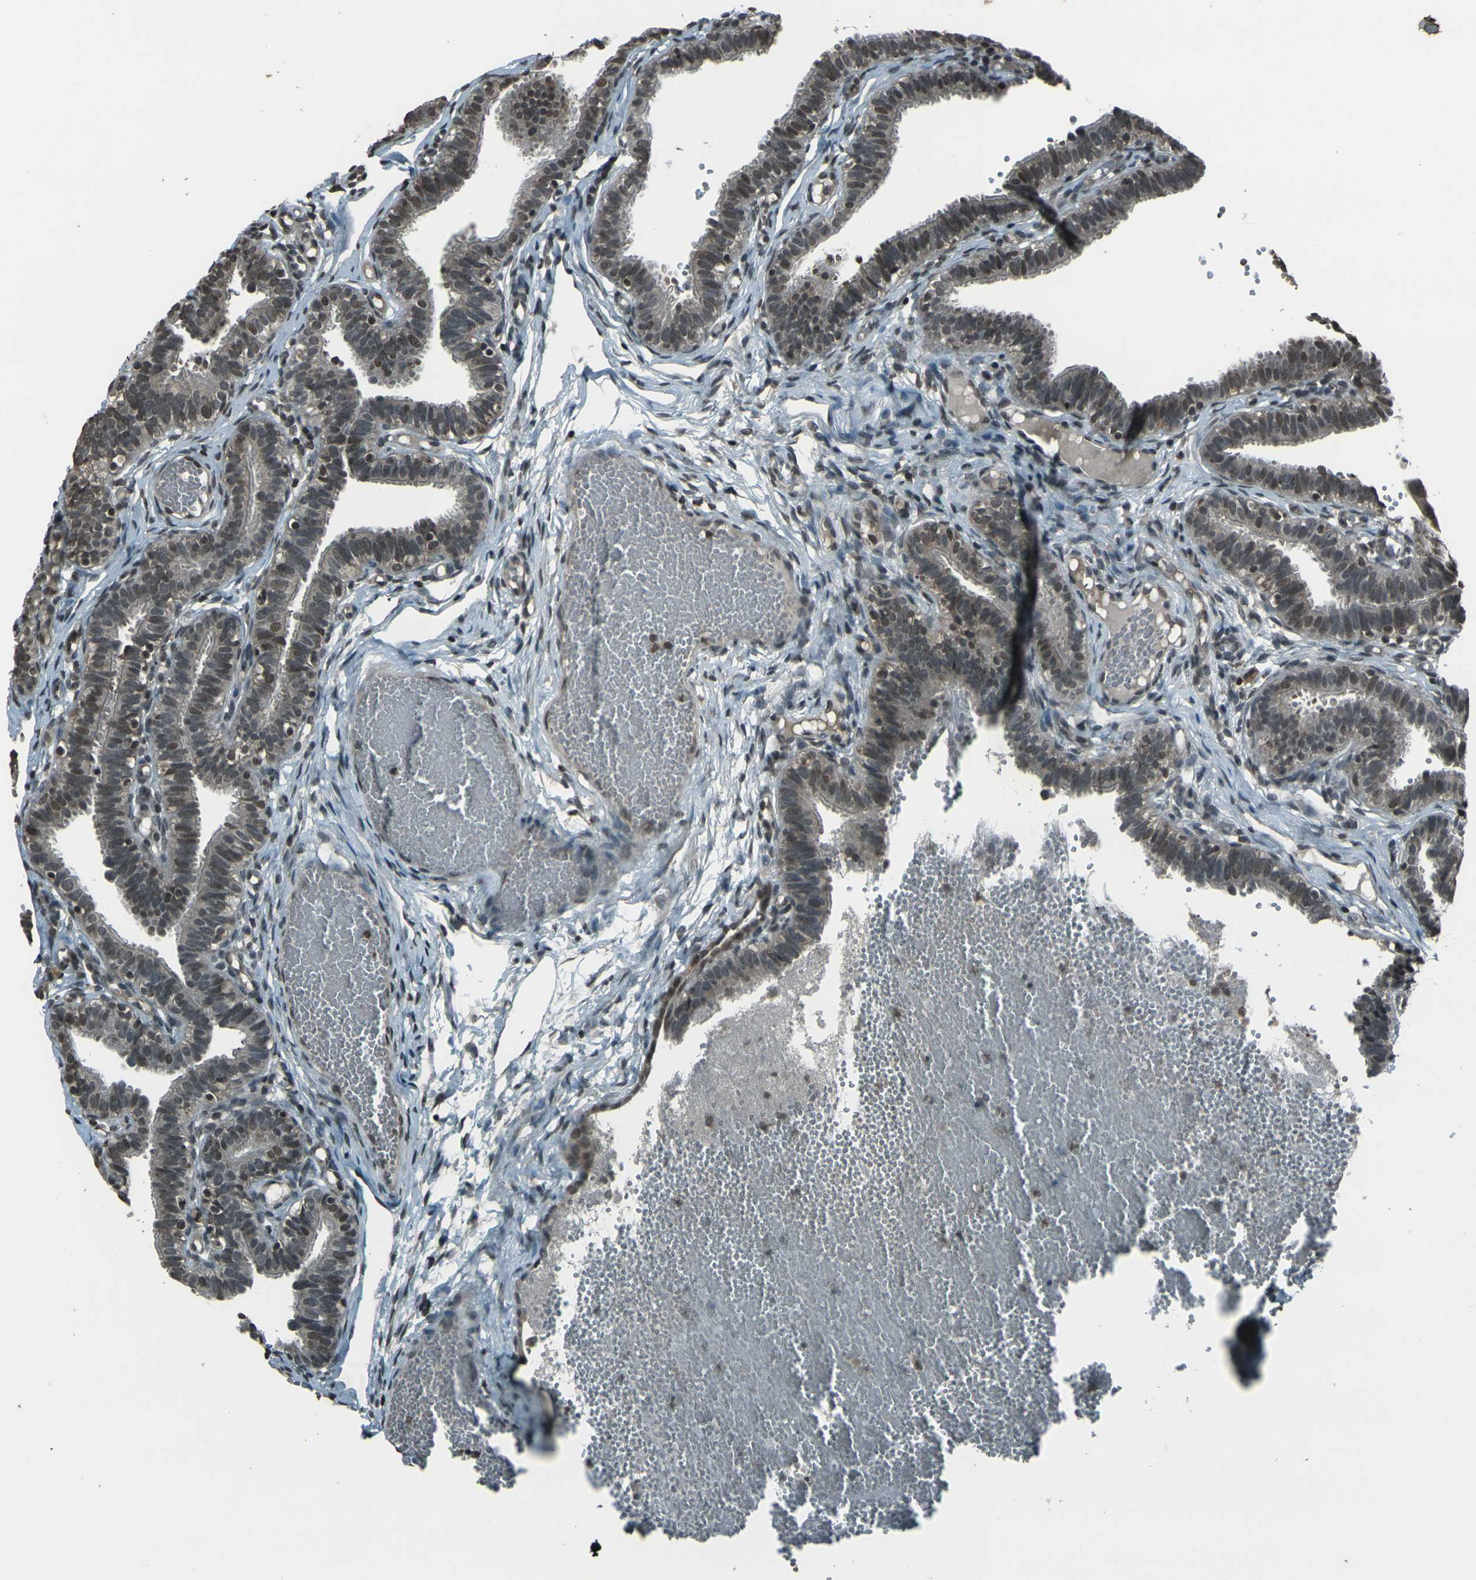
{"staining": {"intensity": "moderate", "quantity": "<25%", "location": "nuclear"}, "tissue": "fallopian tube", "cell_type": "Glandular cells", "image_type": "normal", "snomed": [{"axis": "morphology", "description": "Normal tissue, NOS"}, {"axis": "topography", "description": "Fallopian tube"}, {"axis": "topography", "description": "Placenta"}], "caption": "Glandular cells reveal low levels of moderate nuclear expression in about <25% of cells in benign fallopian tube.", "gene": "PRPF8", "patient": {"sex": "female", "age": 34}}